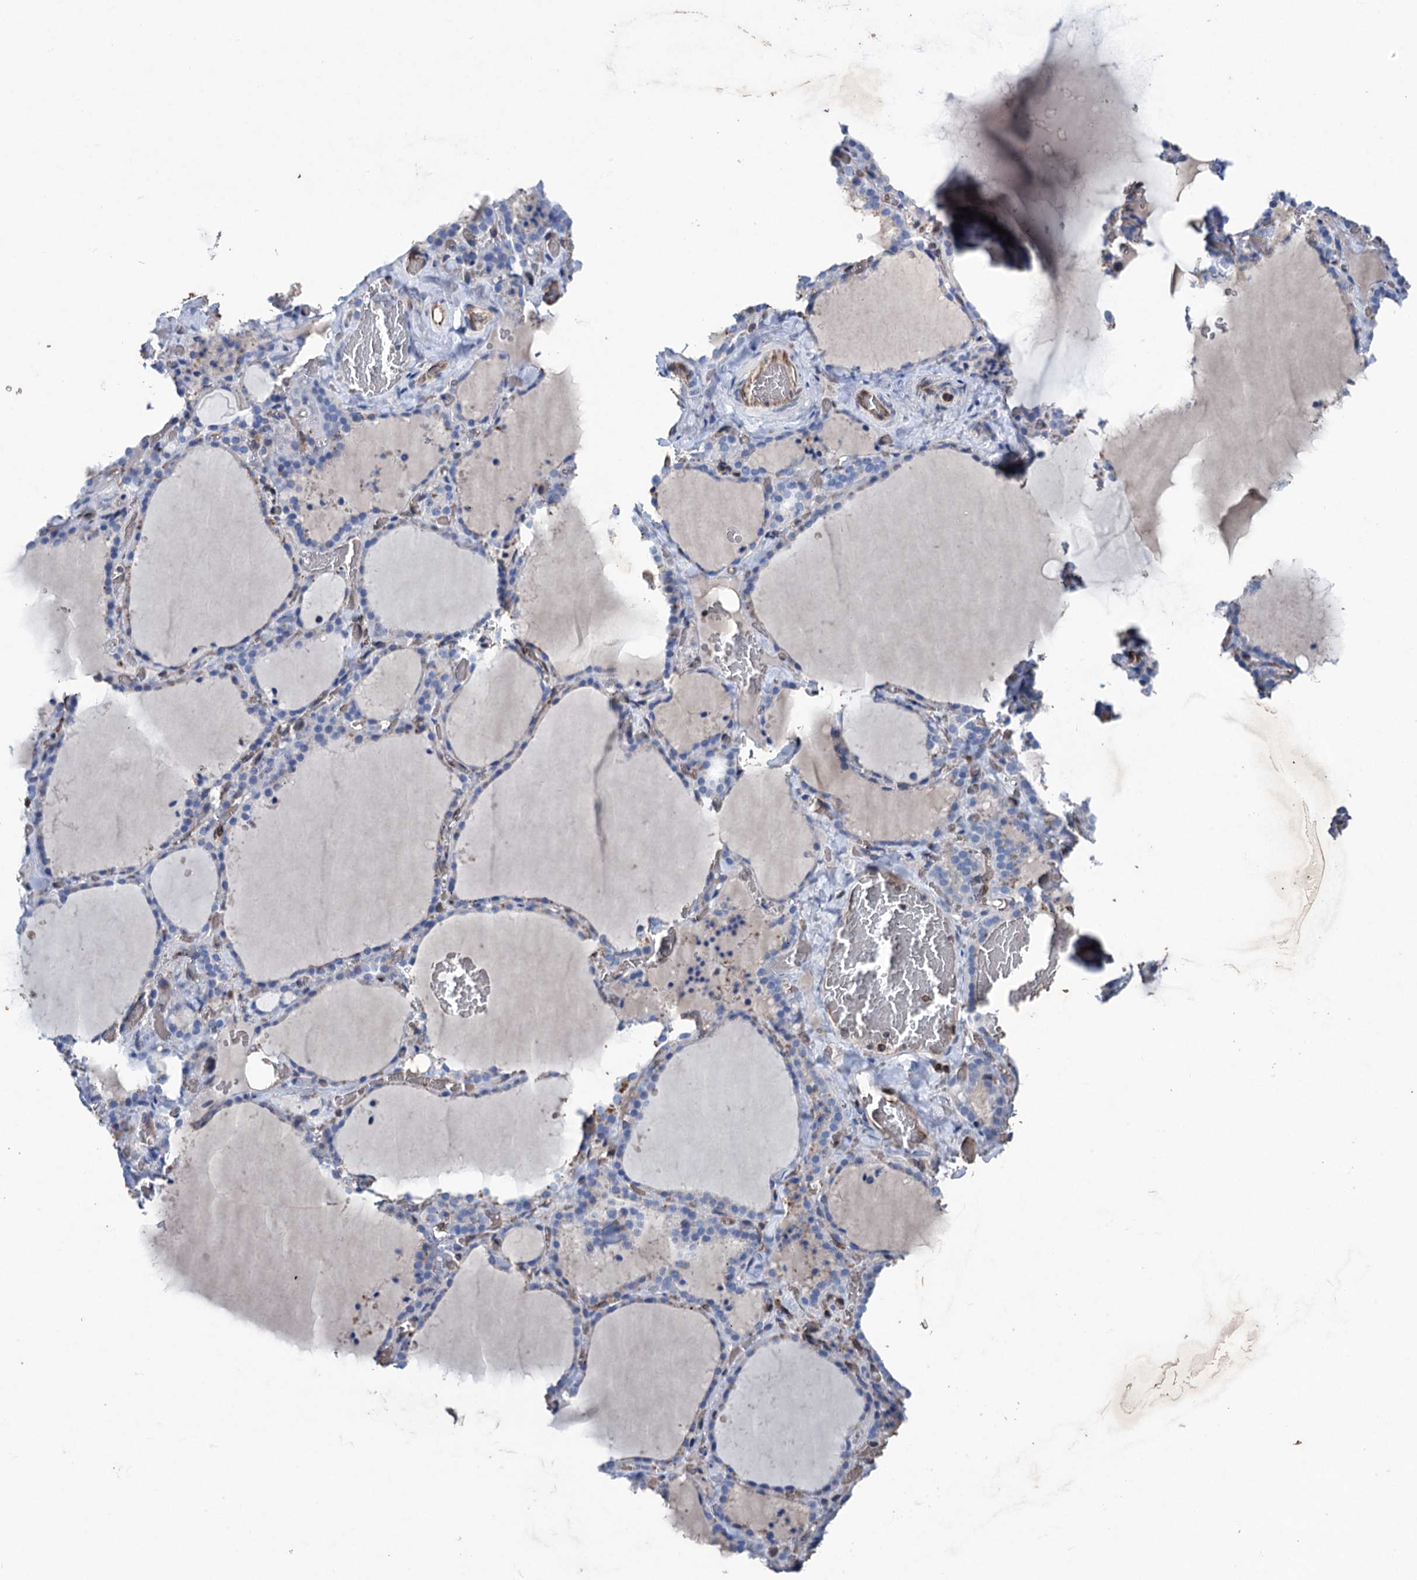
{"staining": {"intensity": "negative", "quantity": "none", "location": "none"}, "tissue": "thyroid gland", "cell_type": "Glandular cells", "image_type": "normal", "snomed": [{"axis": "morphology", "description": "Normal tissue, NOS"}, {"axis": "topography", "description": "Thyroid gland"}], "caption": "Immunohistochemistry (IHC) micrograph of benign thyroid gland stained for a protein (brown), which demonstrates no expression in glandular cells. (DAB immunohistochemistry (IHC) with hematoxylin counter stain).", "gene": "STING1", "patient": {"sex": "female", "age": 22}}